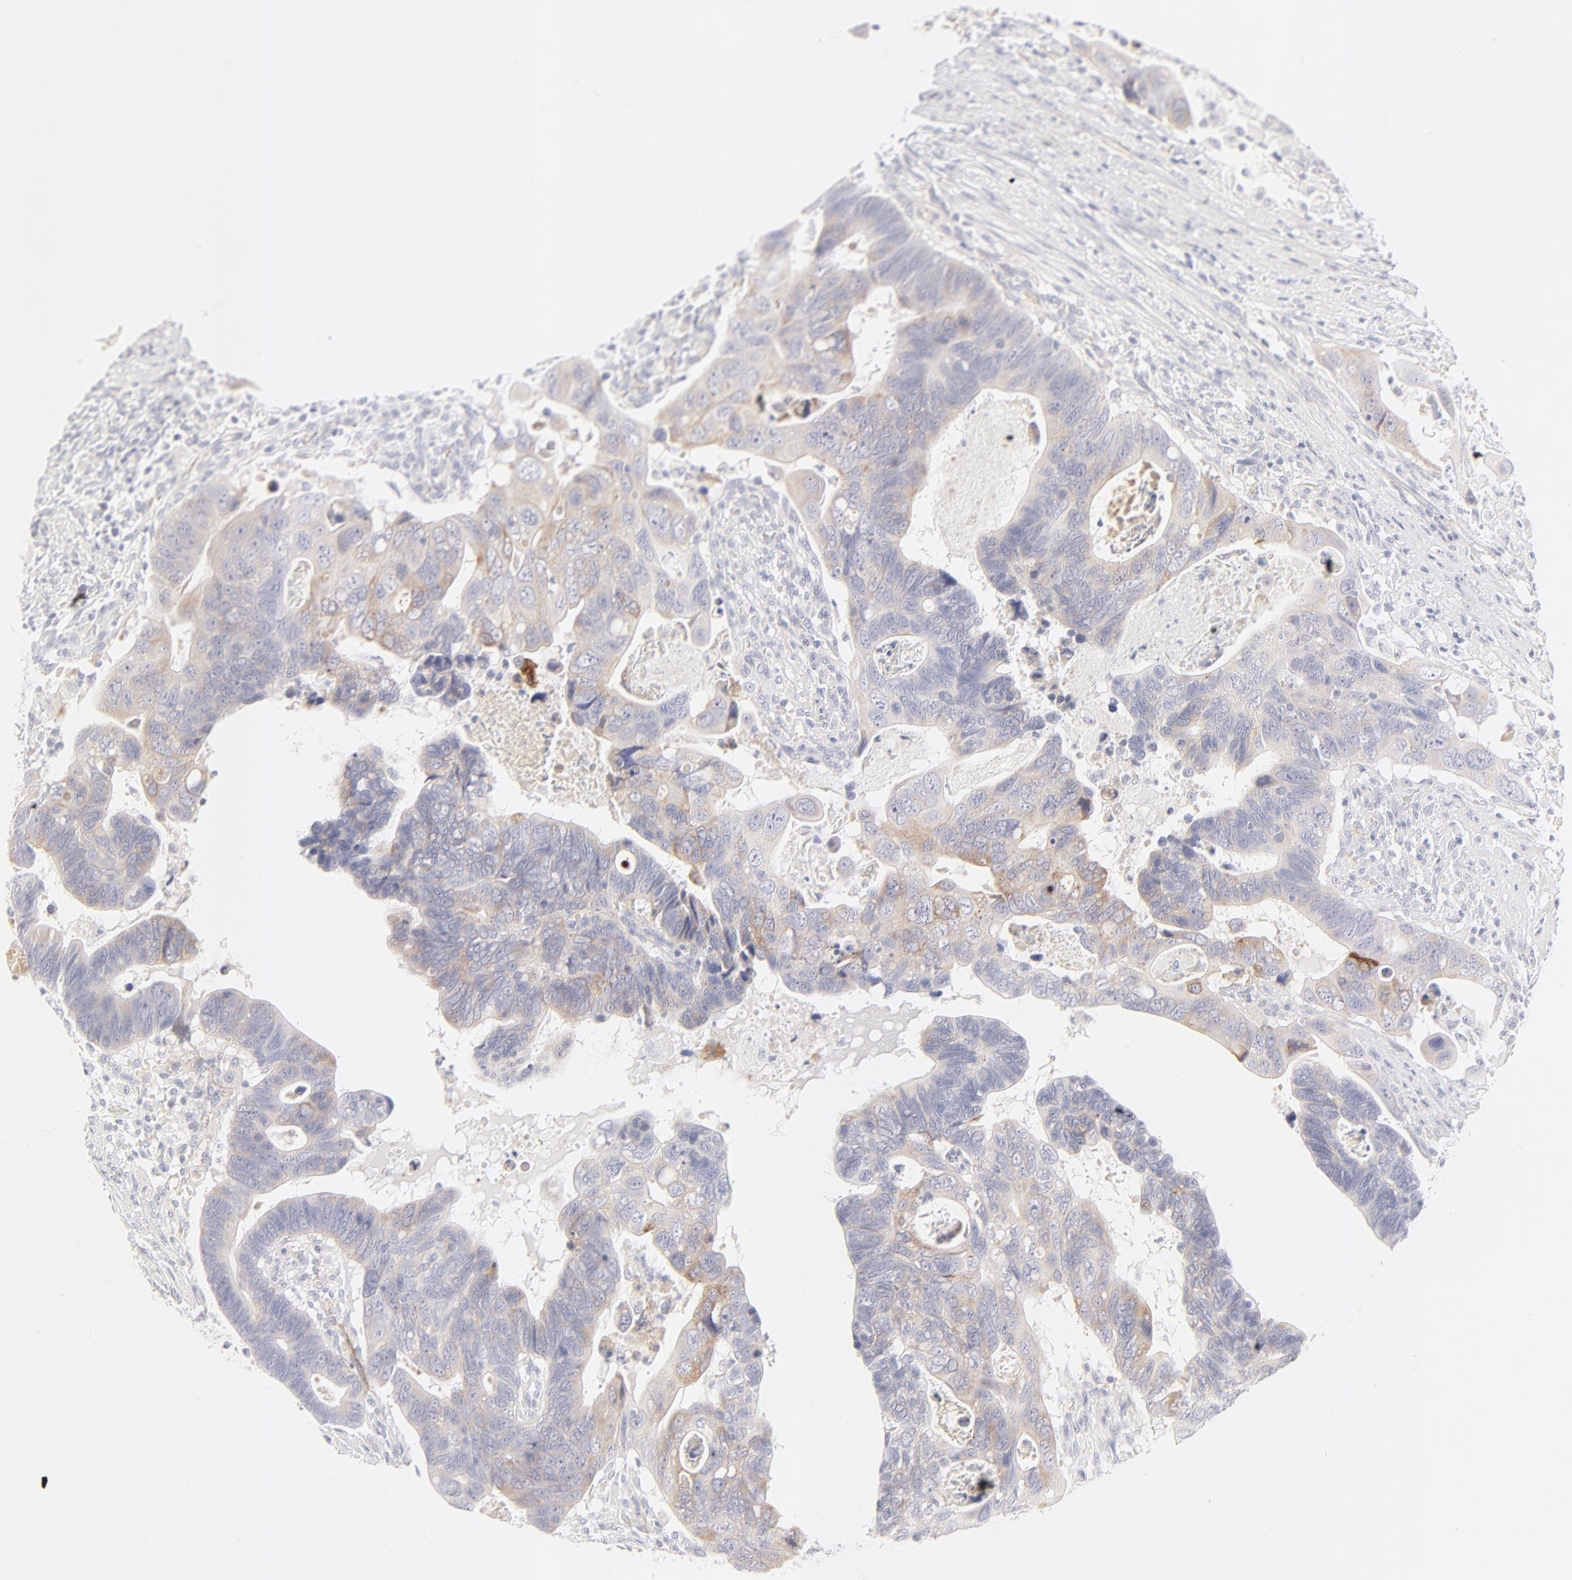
{"staining": {"intensity": "moderate", "quantity": "25%-75%", "location": "cytoplasmic/membranous"}, "tissue": "colorectal cancer", "cell_type": "Tumor cells", "image_type": "cancer", "snomed": [{"axis": "morphology", "description": "Adenocarcinoma, NOS"}, {"axis": "topography", "description": "Rectum"}], "caption": "Brown immunohistochemical staining in human colorectal cancer (adenocarcinoma) displays moderate cytoplasmic/membranous staining in about 25%-75% of tumor cells. Using DAB (3,3'-diaminobenzidine) (brown) and hematoxylin (blue) stains, captured at high magnification using brightfield microscopy.", "gene": "NPNT", "patient": {"sex": "male", "age": 53}}